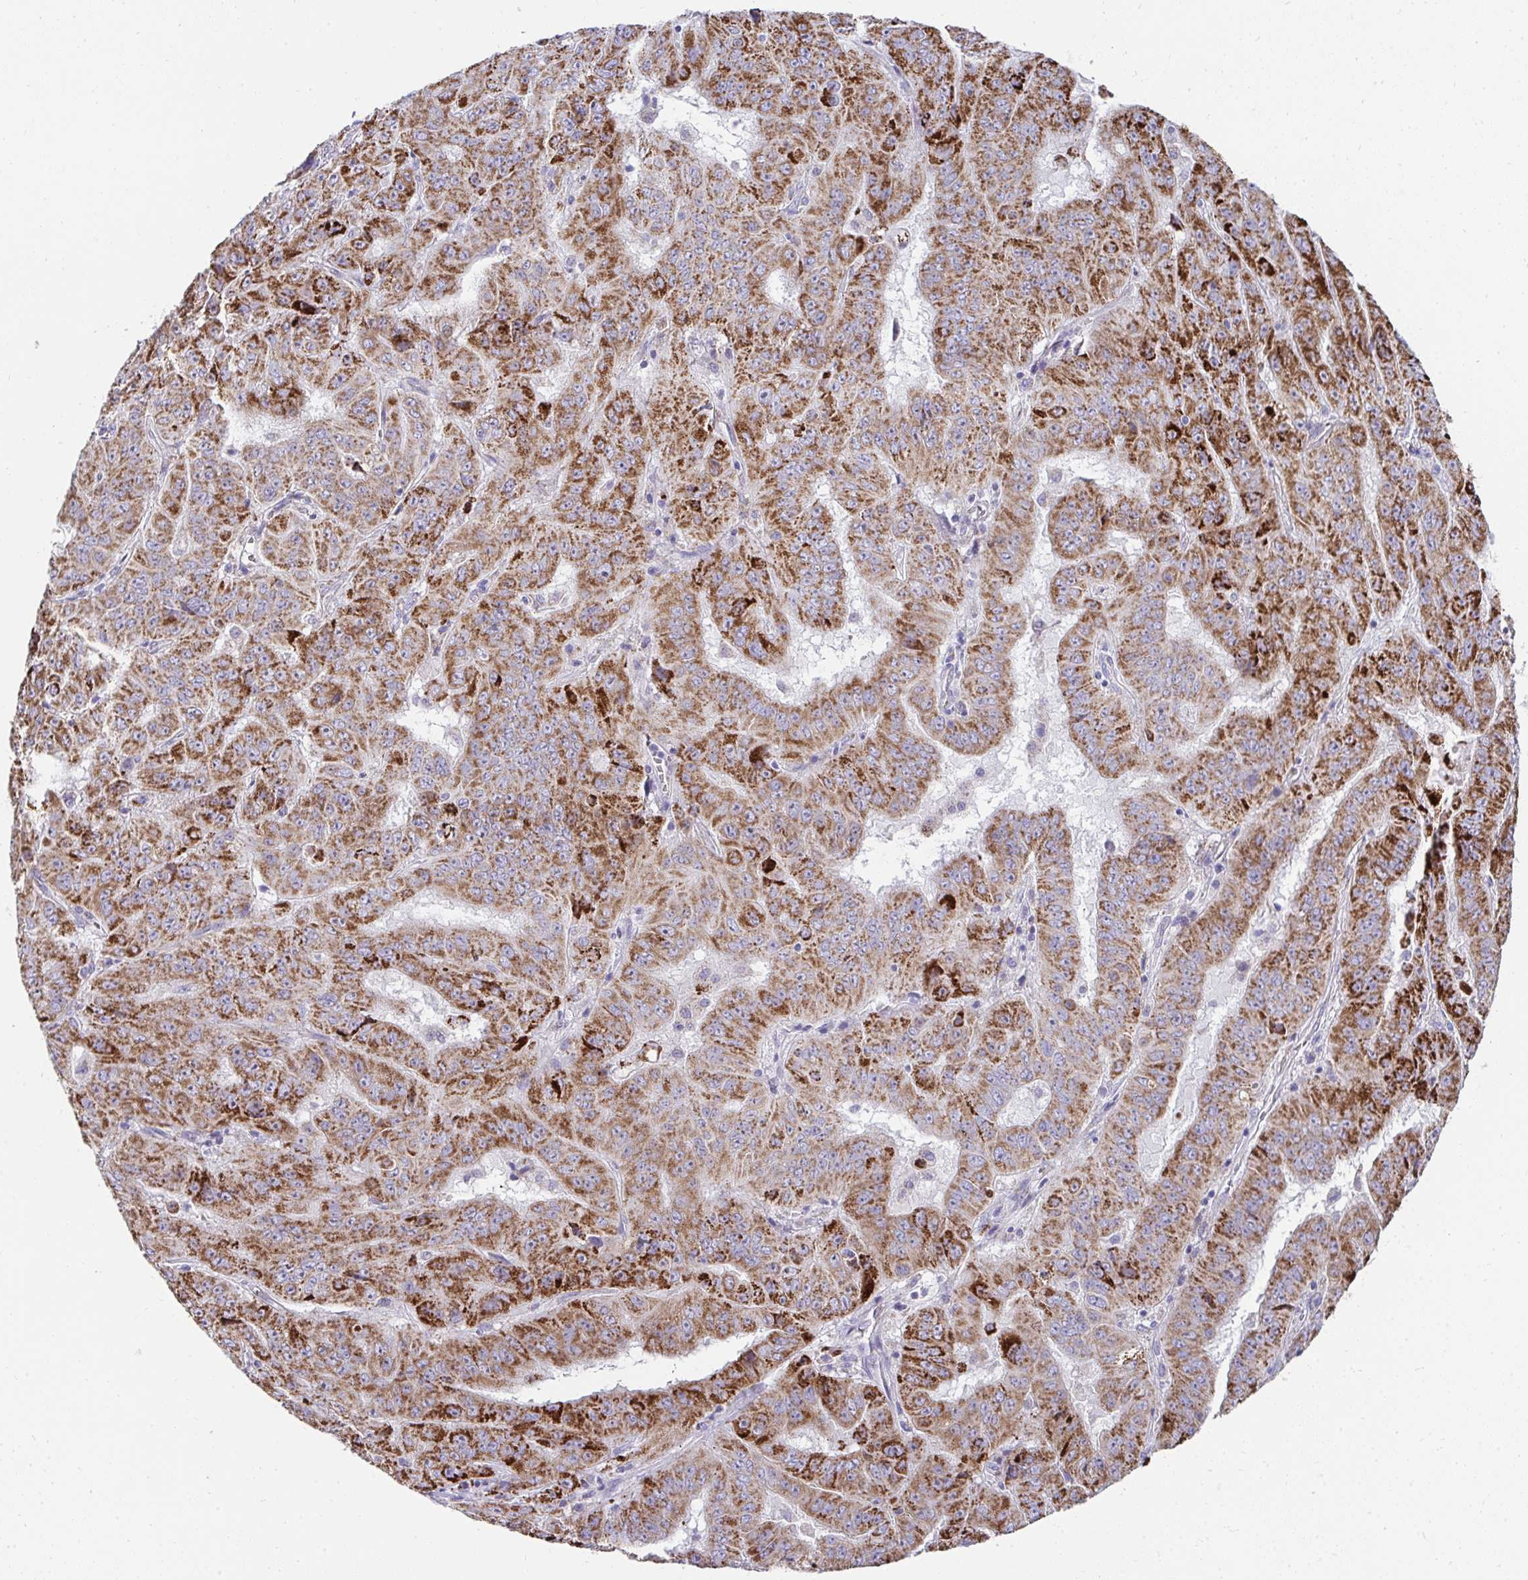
{"staining": {"intensity": "strong", "quantity": ">75%", "location": "cytoplasmic/membranous"}, "tissue": "pancreatic cancer", "cell_type": "Tumor cells", "image_type": "cancer", "snomed": [{"axis": "morphology", "description": "Adenocarcinoma, NOS"}, {"axis": "topography", "description": "Pancreas"}], "caption": "Tumor cells exhibit high levels of strong cytoplasmic/membranous expression in approximately >75% of cells in pancreatic cancer. (brown staining indicates protein expression, while blue staining denotes nuclei).", "gene": "PRRG3", "patient": {"sex": "male", "age": 63}}